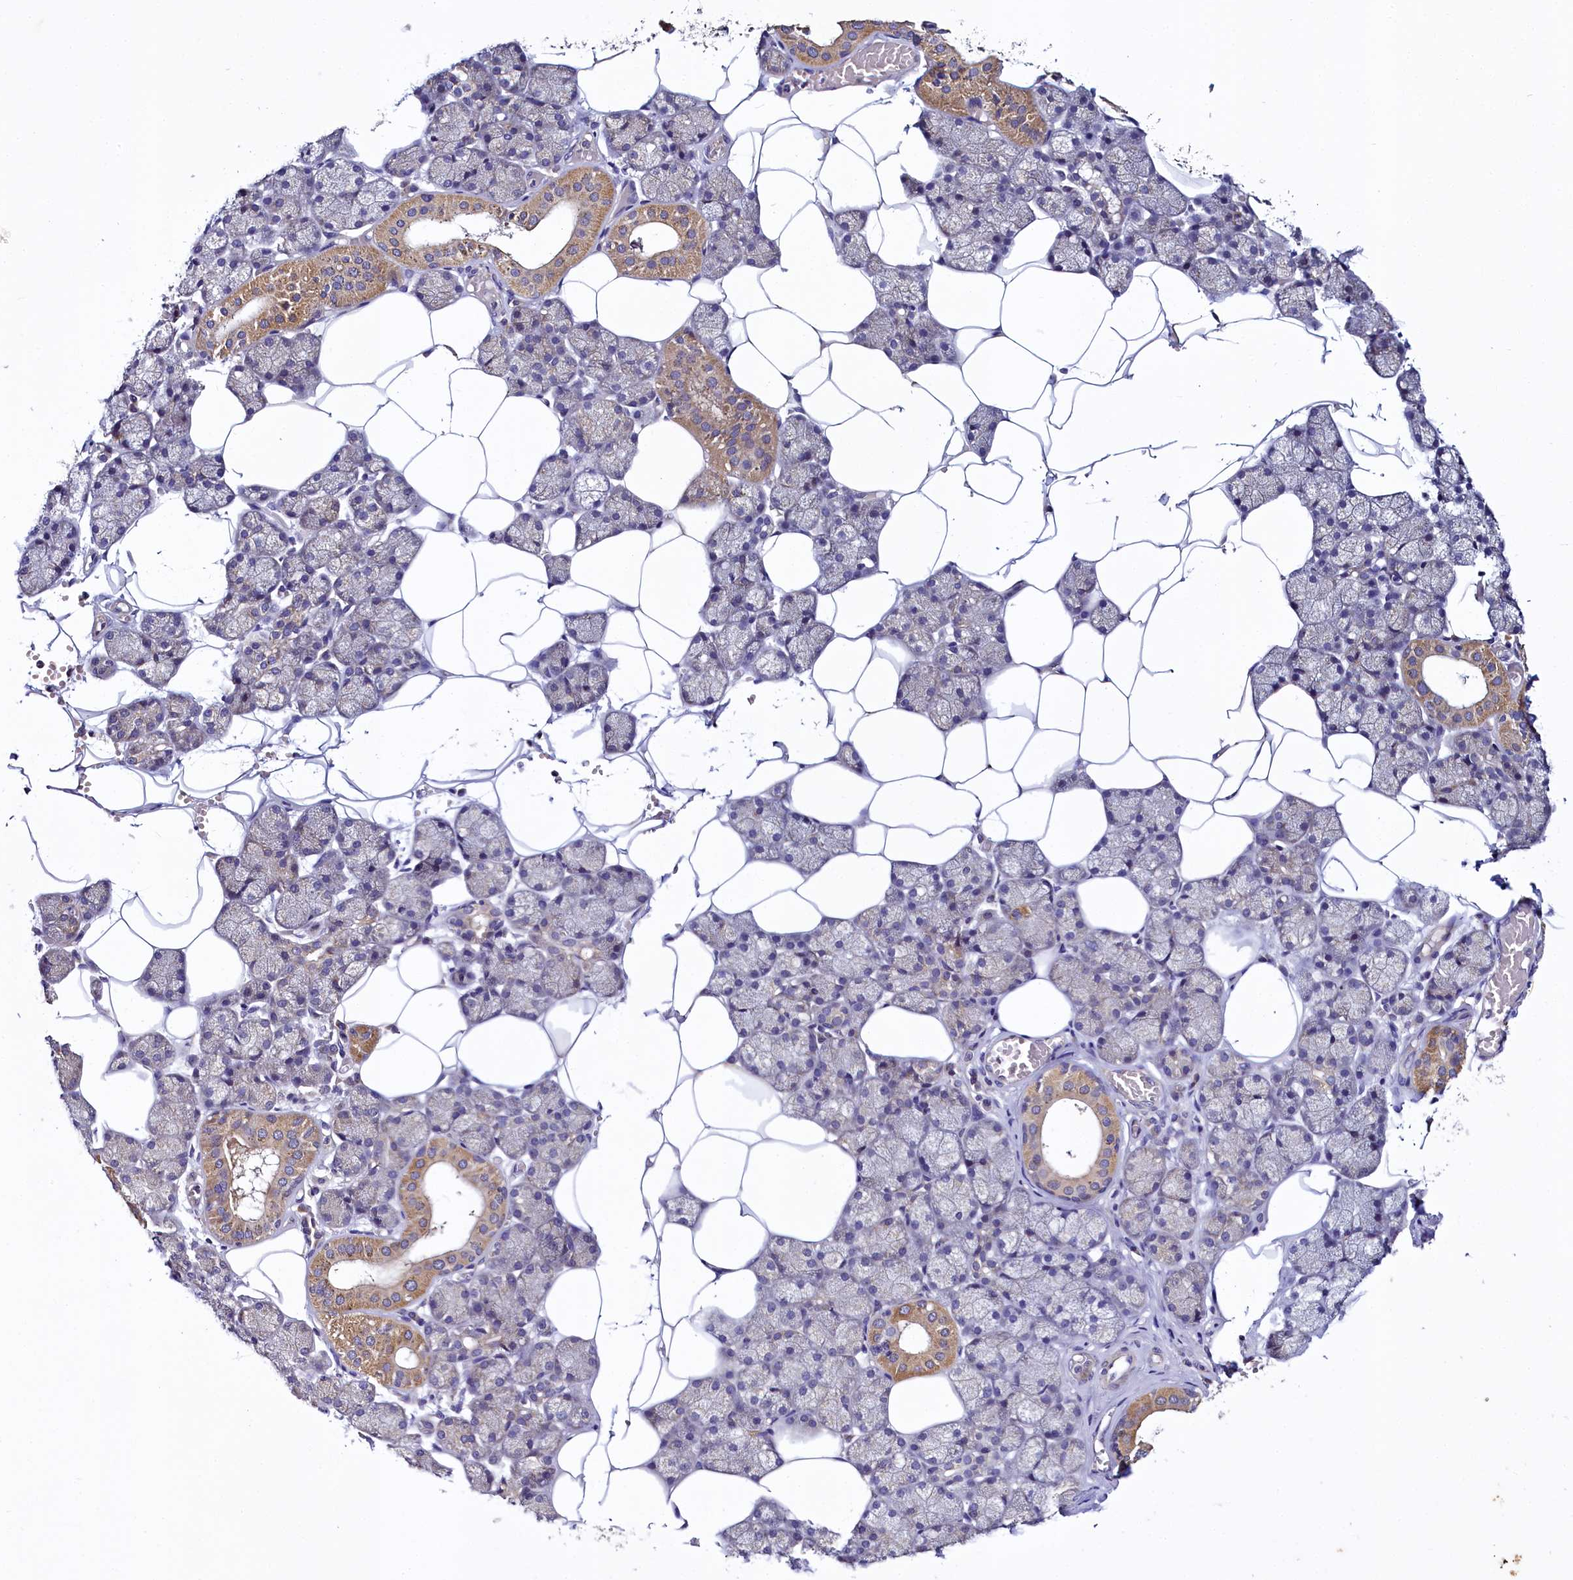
{"staining": {"intensity": "moderate", "quantity": "25%-75%", "location": "cytoplasmic/membranous"}, "tissue": "salivary gland", "cell_type": "Glandular cells", "image_type": "normal", "snomed": [{"axis": "morphology", "description": "Normal tissue, NOS"}, {"axis": "topography", "description": "Salivary gland"}], "caption": "Moderate cytoplasmic/membranous protein positivity is seen in approximately 25%-75% of glandular cells in salivary gland. Nuclei are stained in blue.", "gene": "CEP295", "patient": {"sex": "male", "age": 62}}